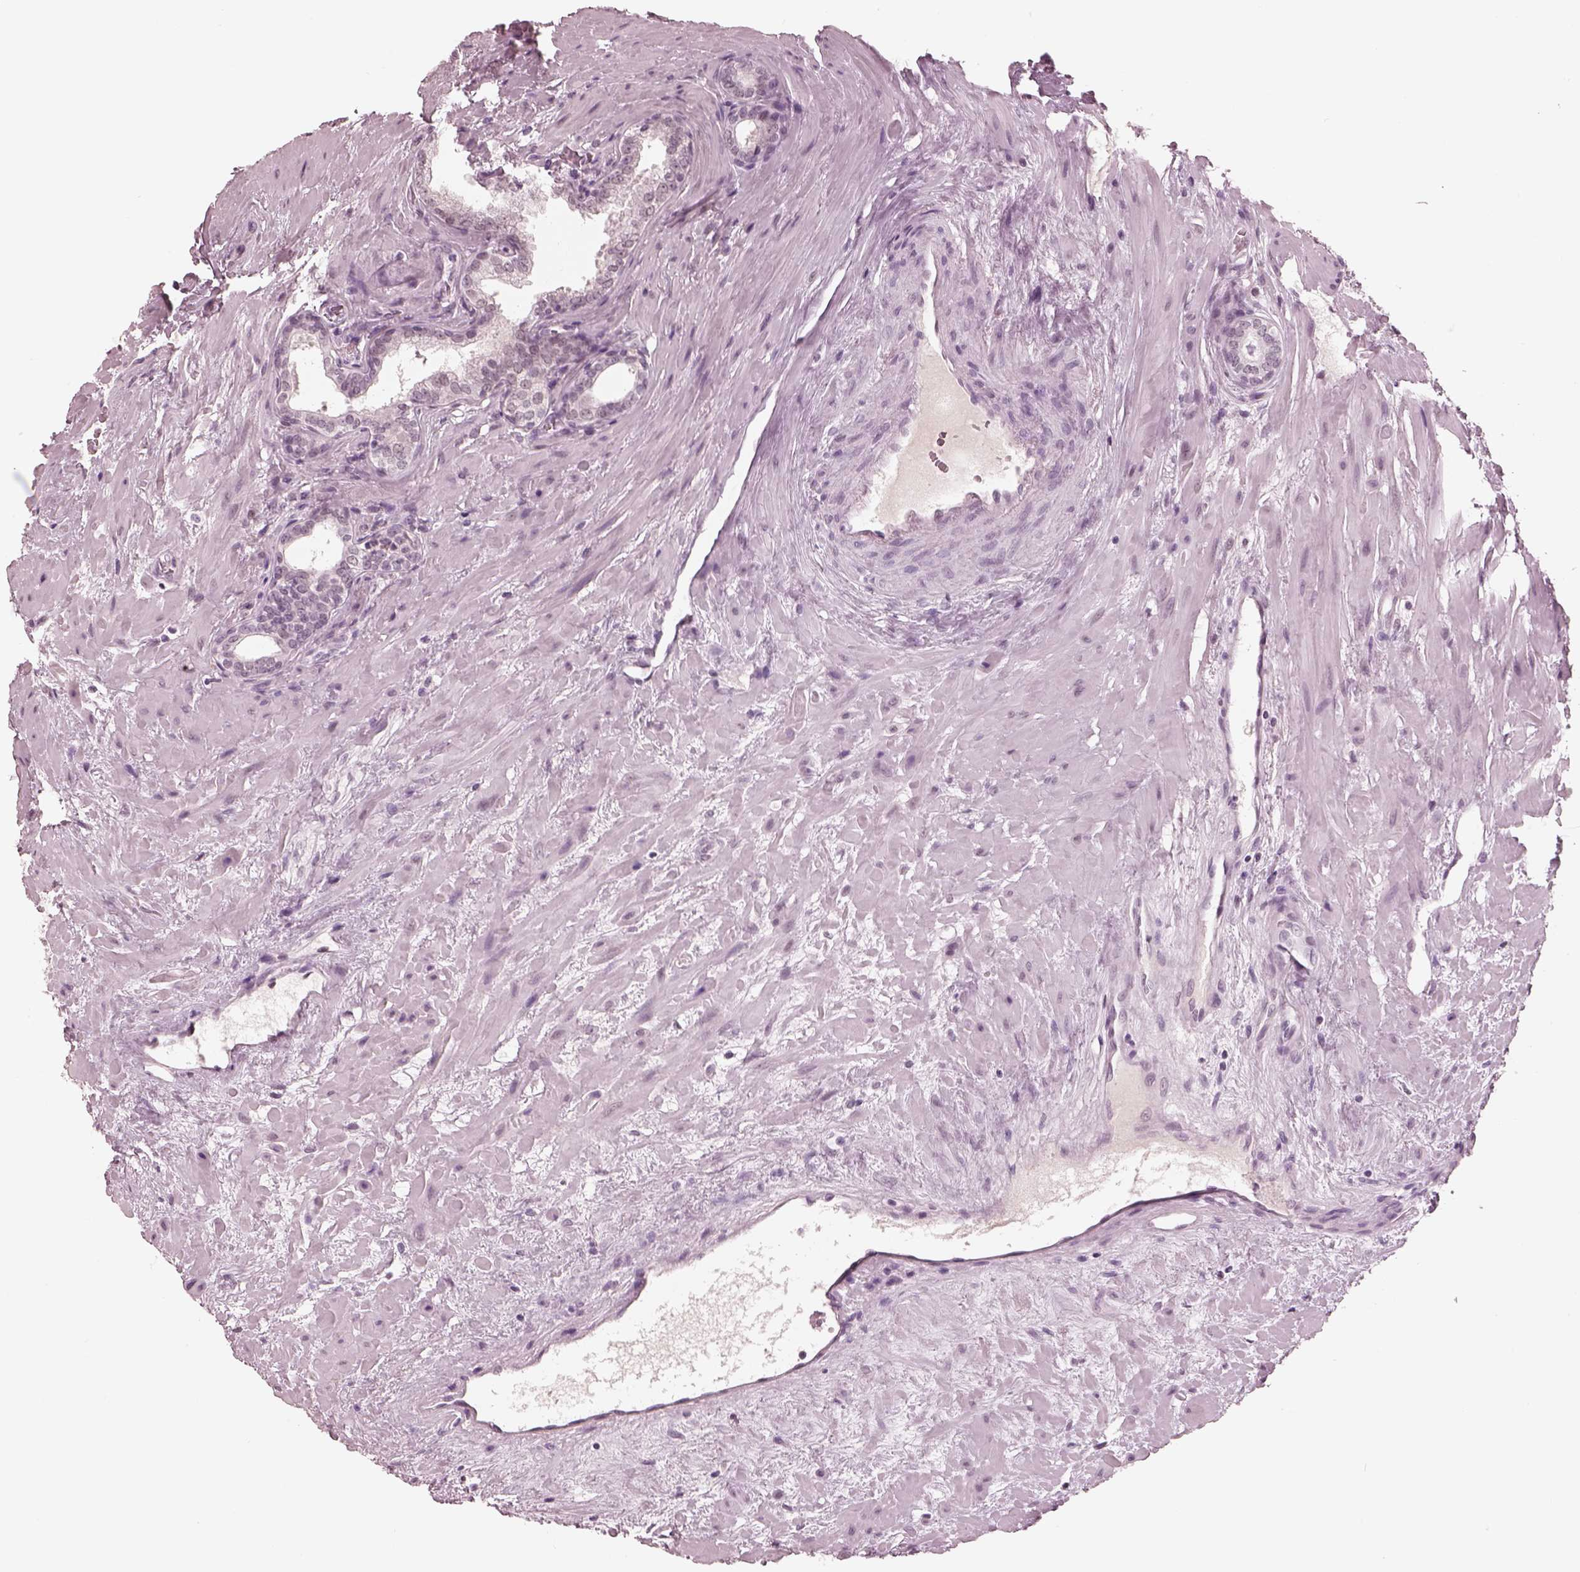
{"staining": {"intensity": "negative", "quantity": "none", "location": "none"}, "tissue": "prostate cancer", "cell_type": "Tumor cells", "image_type": "cancer", "snomed": [{"axis": "morphology", "description": "Adenocarcinoma, NOS"}, {"axis": "topography", "description": "Prostate"}], "caption": "This is a histopathology image of immunohistochemistry staining of prostate cancer (adenocarcinoma), which shows no staining in tumor cells.", "gene": "GARIN4", "patient": {"sex": "male", "age": 66}}